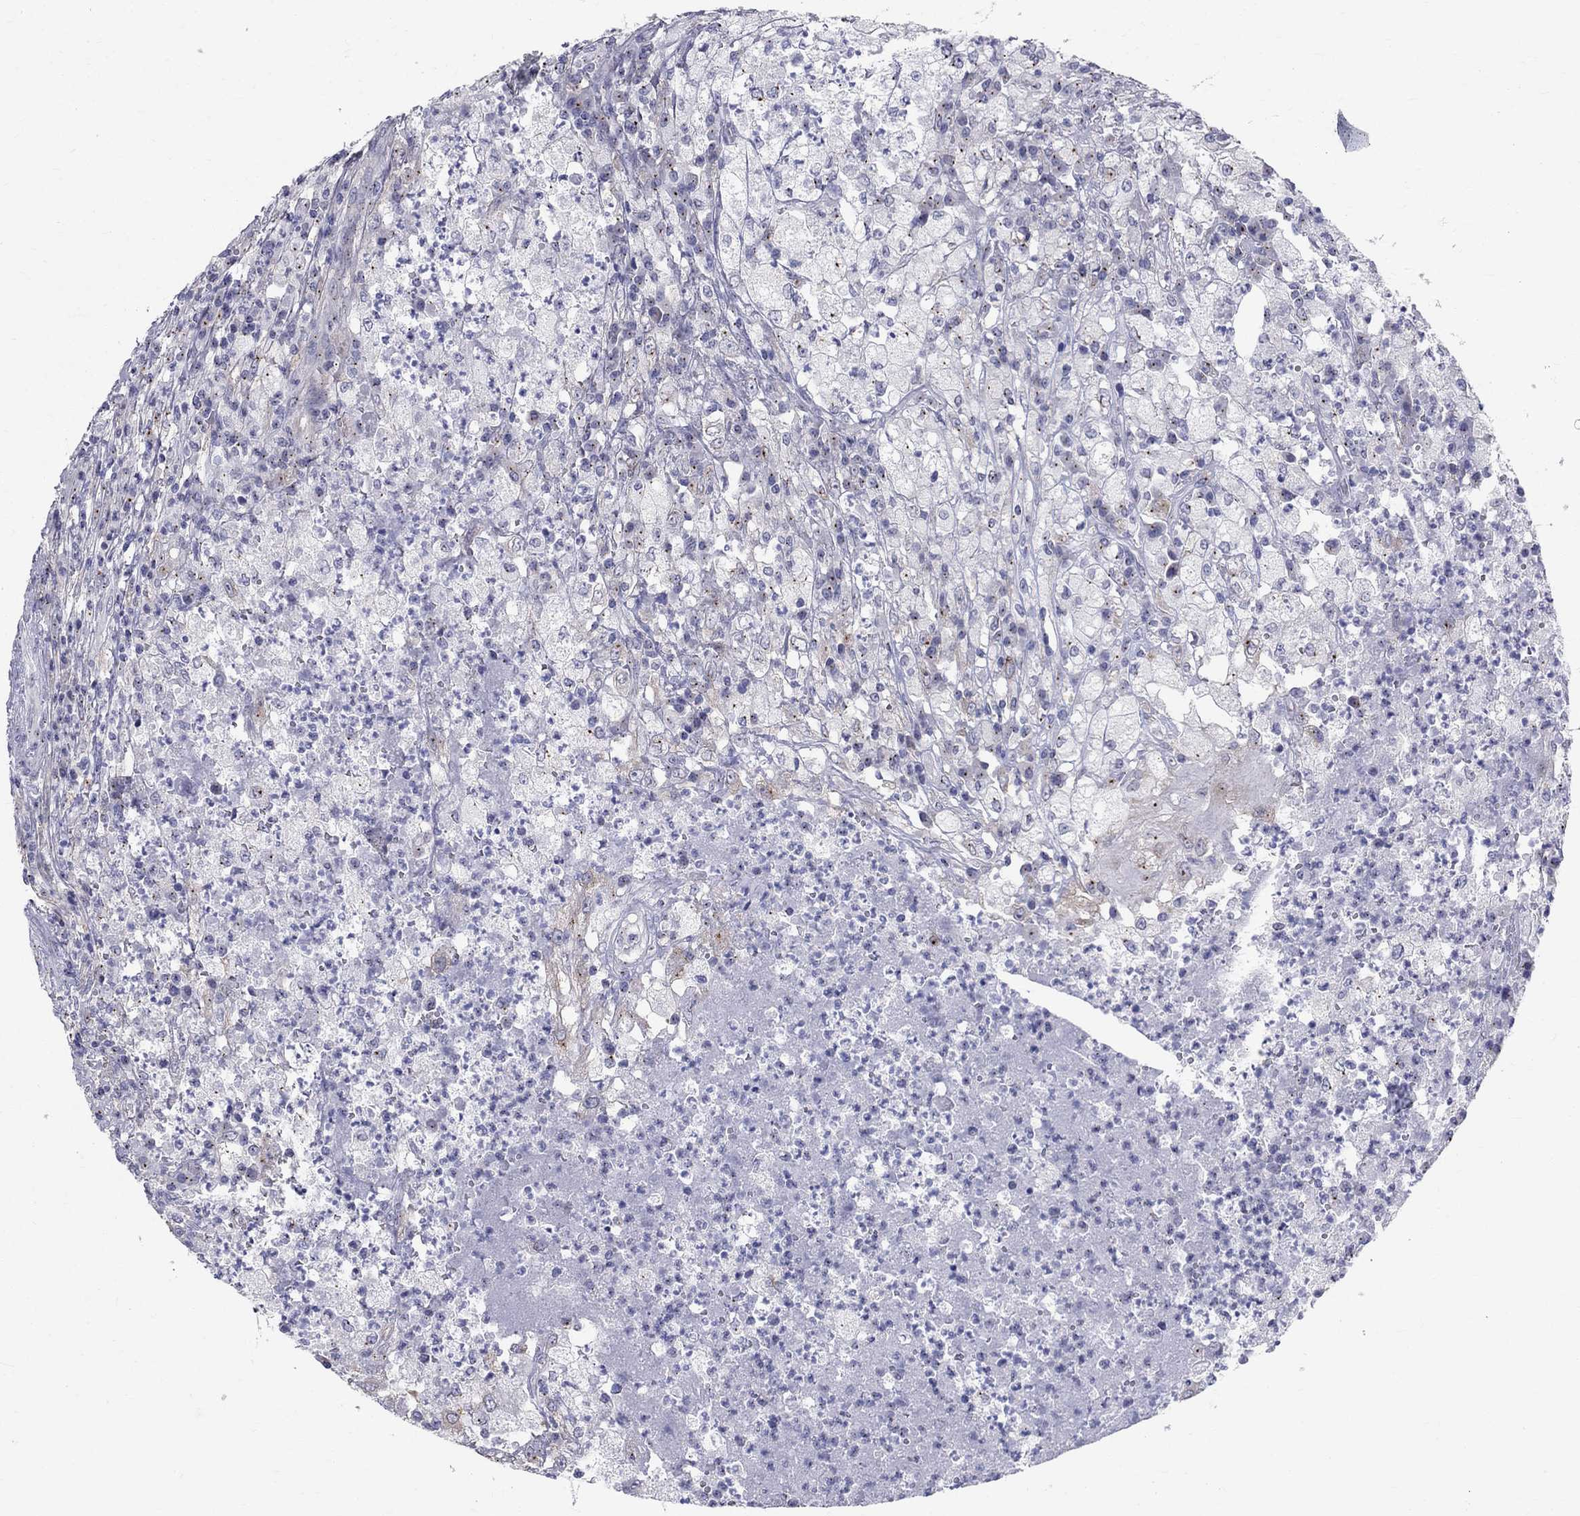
{"staining": {"intensity": "negative", "quantity": "none", "location": "none"}, "tissue": "testis cancer", "cell_type": "Tumor cells", "image_type": "cancer", "snomed": [{"axis": "morphology", "description": "Necrosis, NOS"}, {"axis": "morphology", "description": "Carcinoma, Embryonal, NOS"}, {"axis": "topography", "description": "Testis"}], "caption": "Photomicrograph shows no significant protein expression in tumor cells of testis embryonal carcinoma.", "gene": "CEP43", "patient": {"sex": "male", "age": 19}}